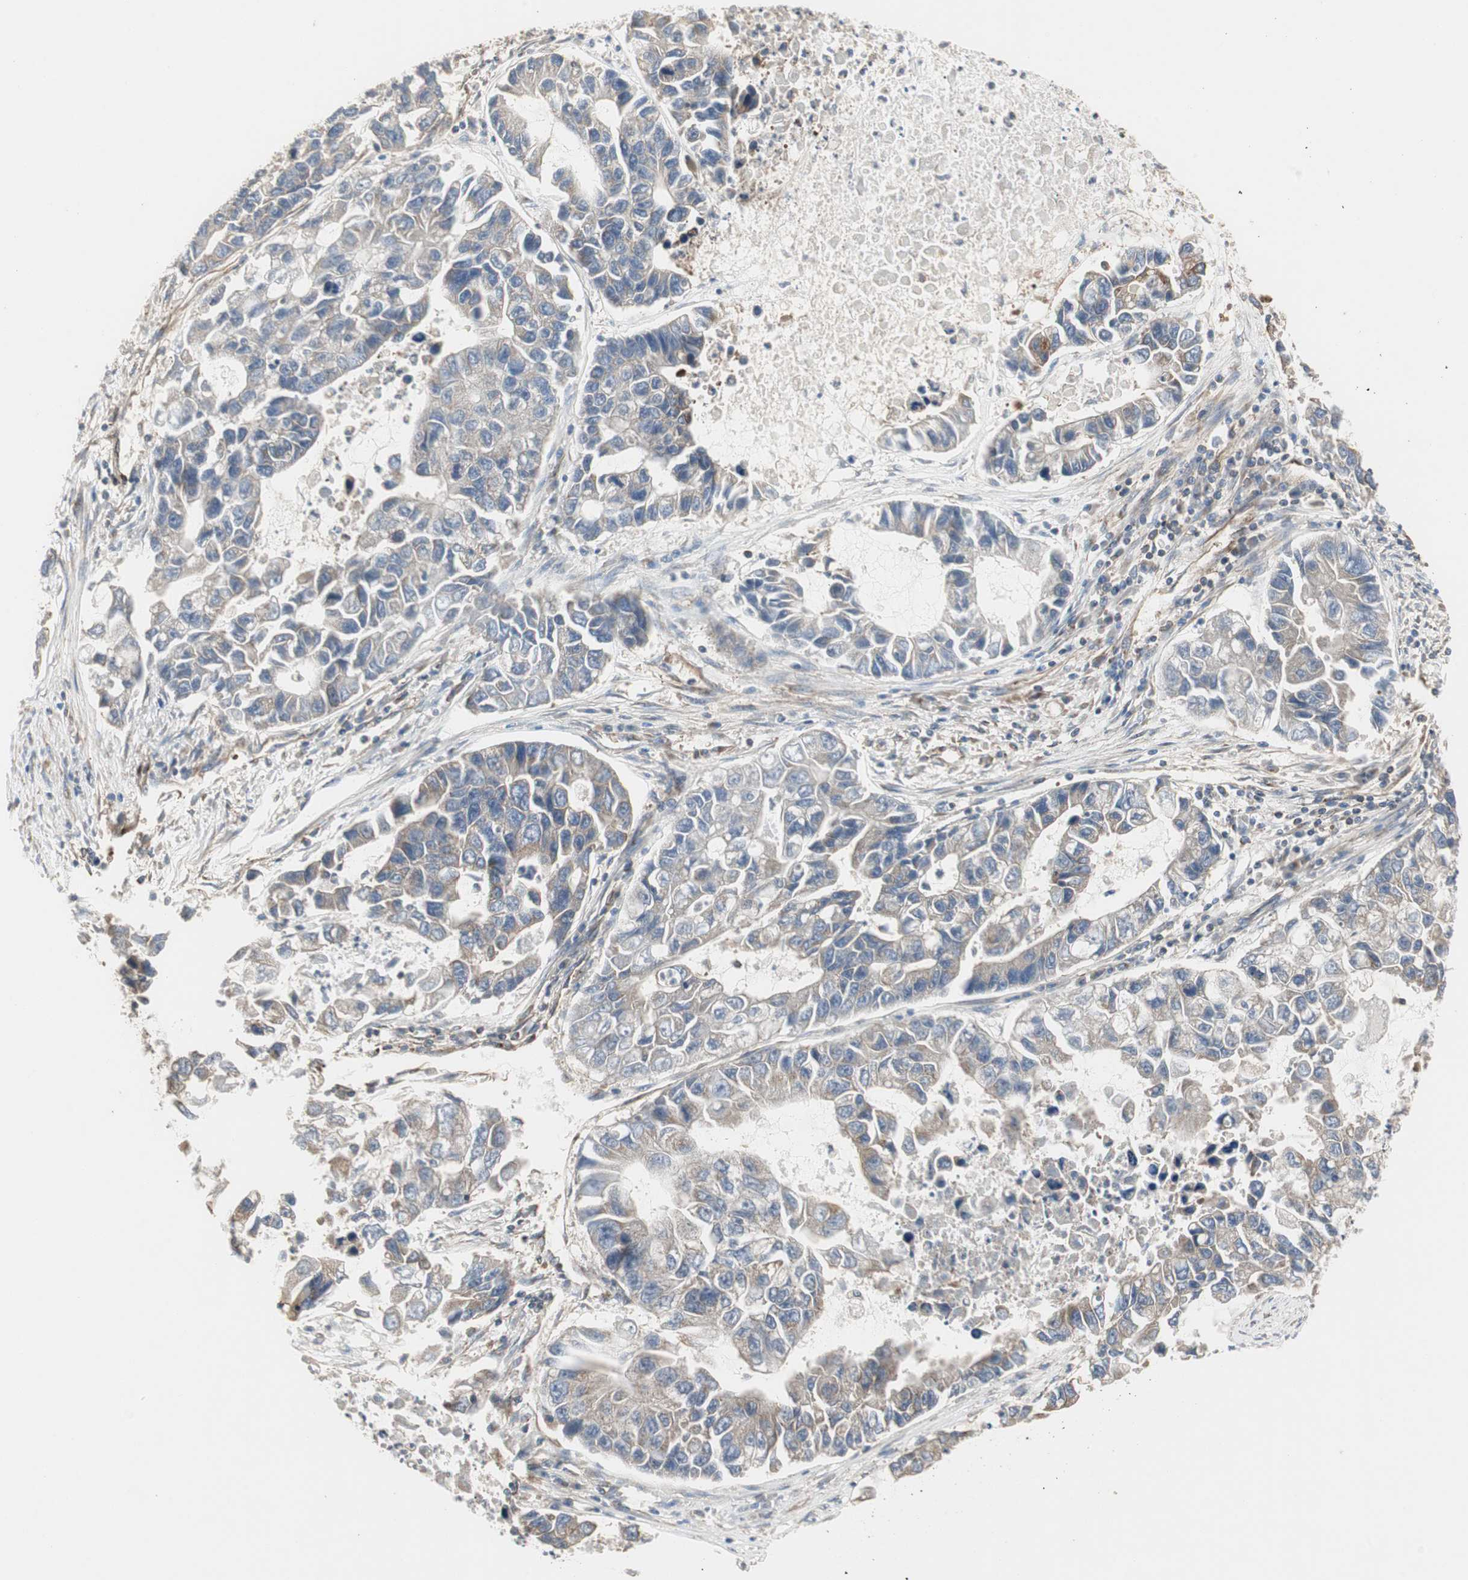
{"staining": {"intensity": "moderate", "quantity": ">75%", "location": "cytoplasmic/membranous"}, "tissue": "lung cancer", "cell_type": "Tumor cells", "image_type": "cancer", "snomed": [{"axis": "morphology", "description": "Adenocarcinoma, NOS"}, {"axis": "topography", "description": "Lung"}], "caption": "Immunohistochemical staining of lung cancer (adenocarcinoma) demonstrates moderate cytoplasmic/membranous protein expression in approximately >75% of tumor cells.", "gene": "H6PD", "patient": {"sex": "female", "age": 51}}